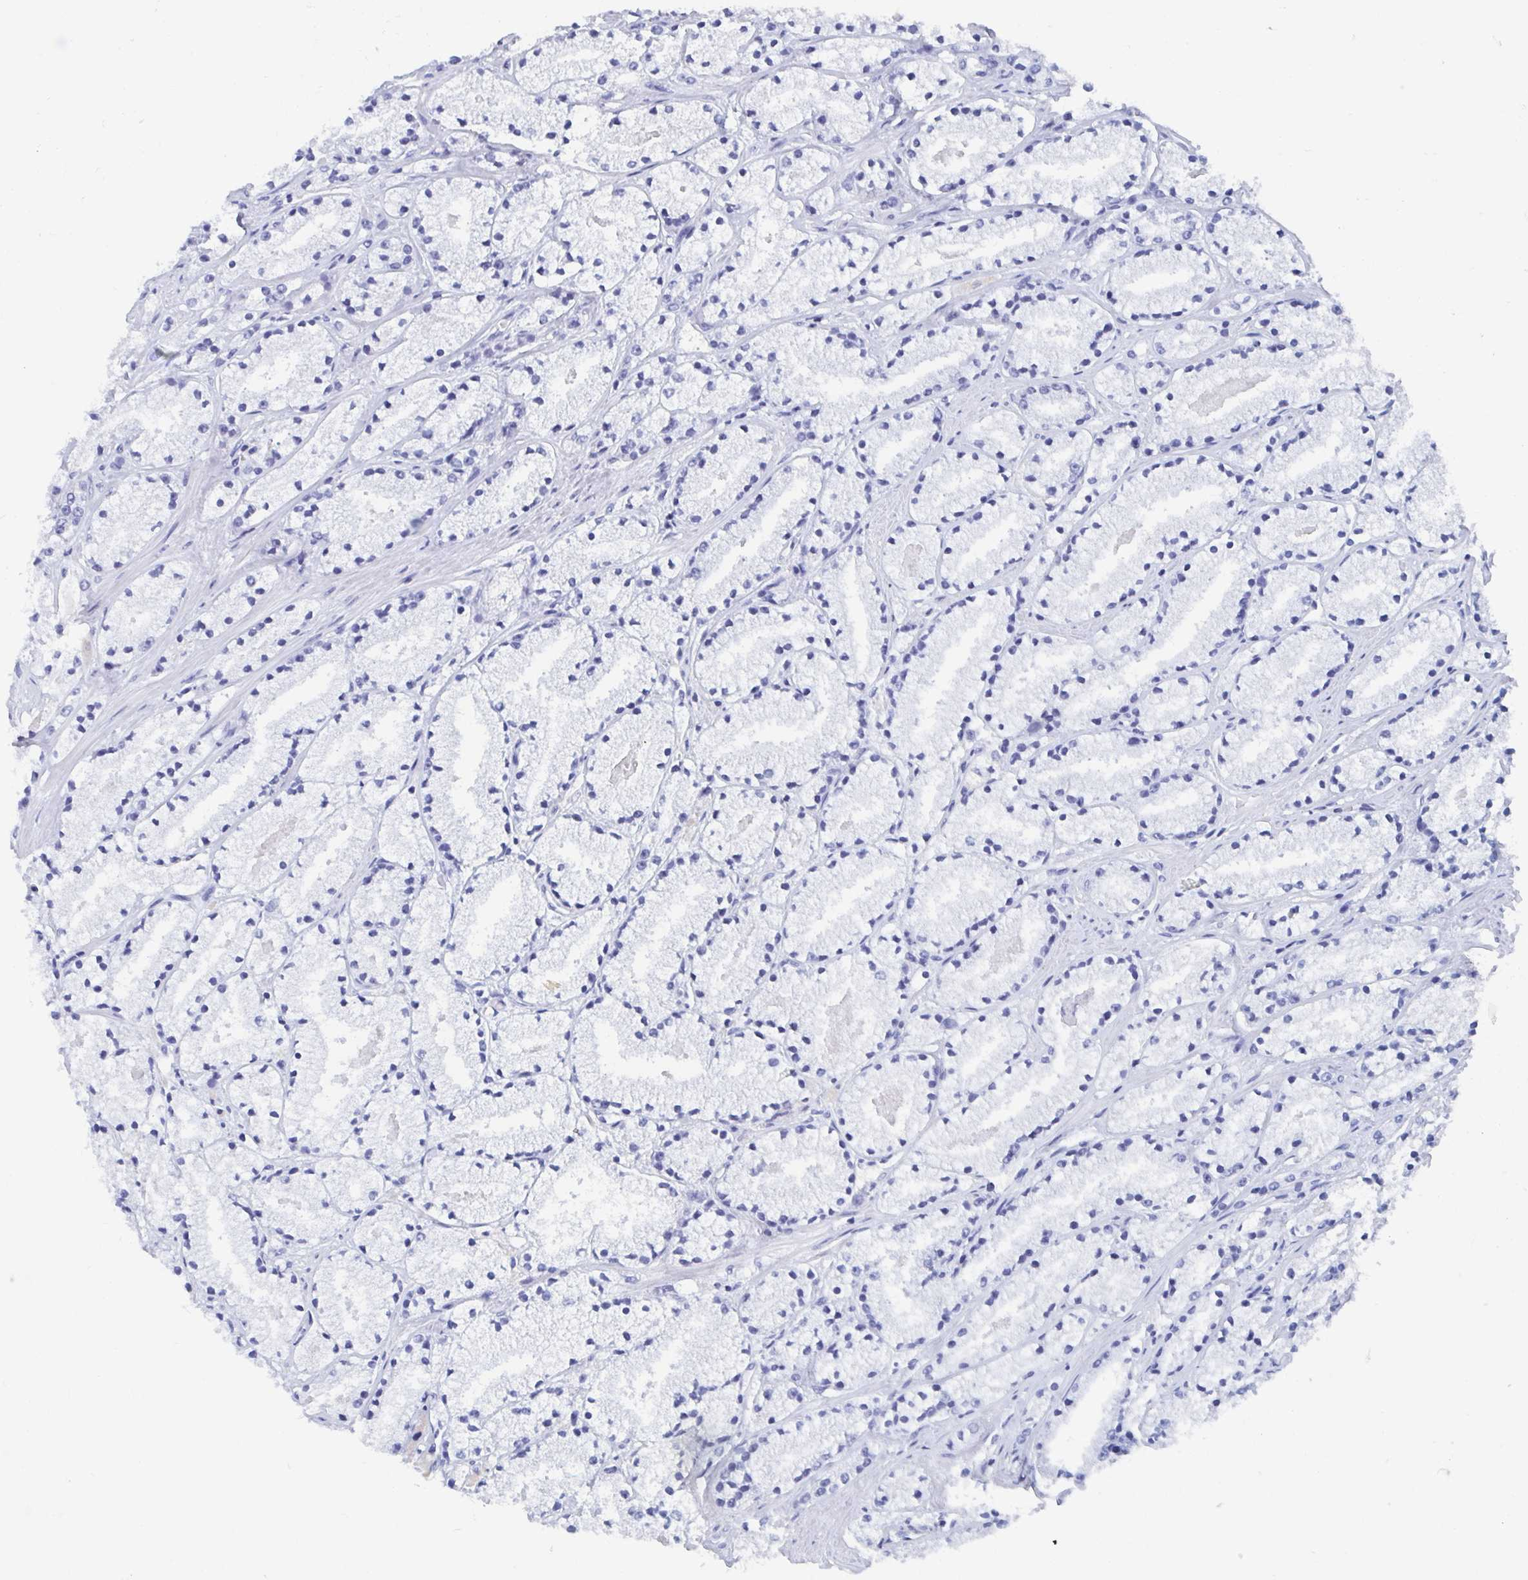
{"staining": {"intensity": "negative", "quantity": "none", "location": "none"}, "tissue": "prostate cancer", "cell_type": "Tumor cells", "image_type": "cancer", "snomed": [{"axis": "morphology", "description": "Adenocarcinoma, High grade"}, {"axis": "topography", "description": "Prostate"}], "caption": "DAB immunohistochemical staining of prostate cancer exhibits no significant staining in tumor cells.", "gene": "HDGFL1", "patient": {"sex": "male", "age": 63}}